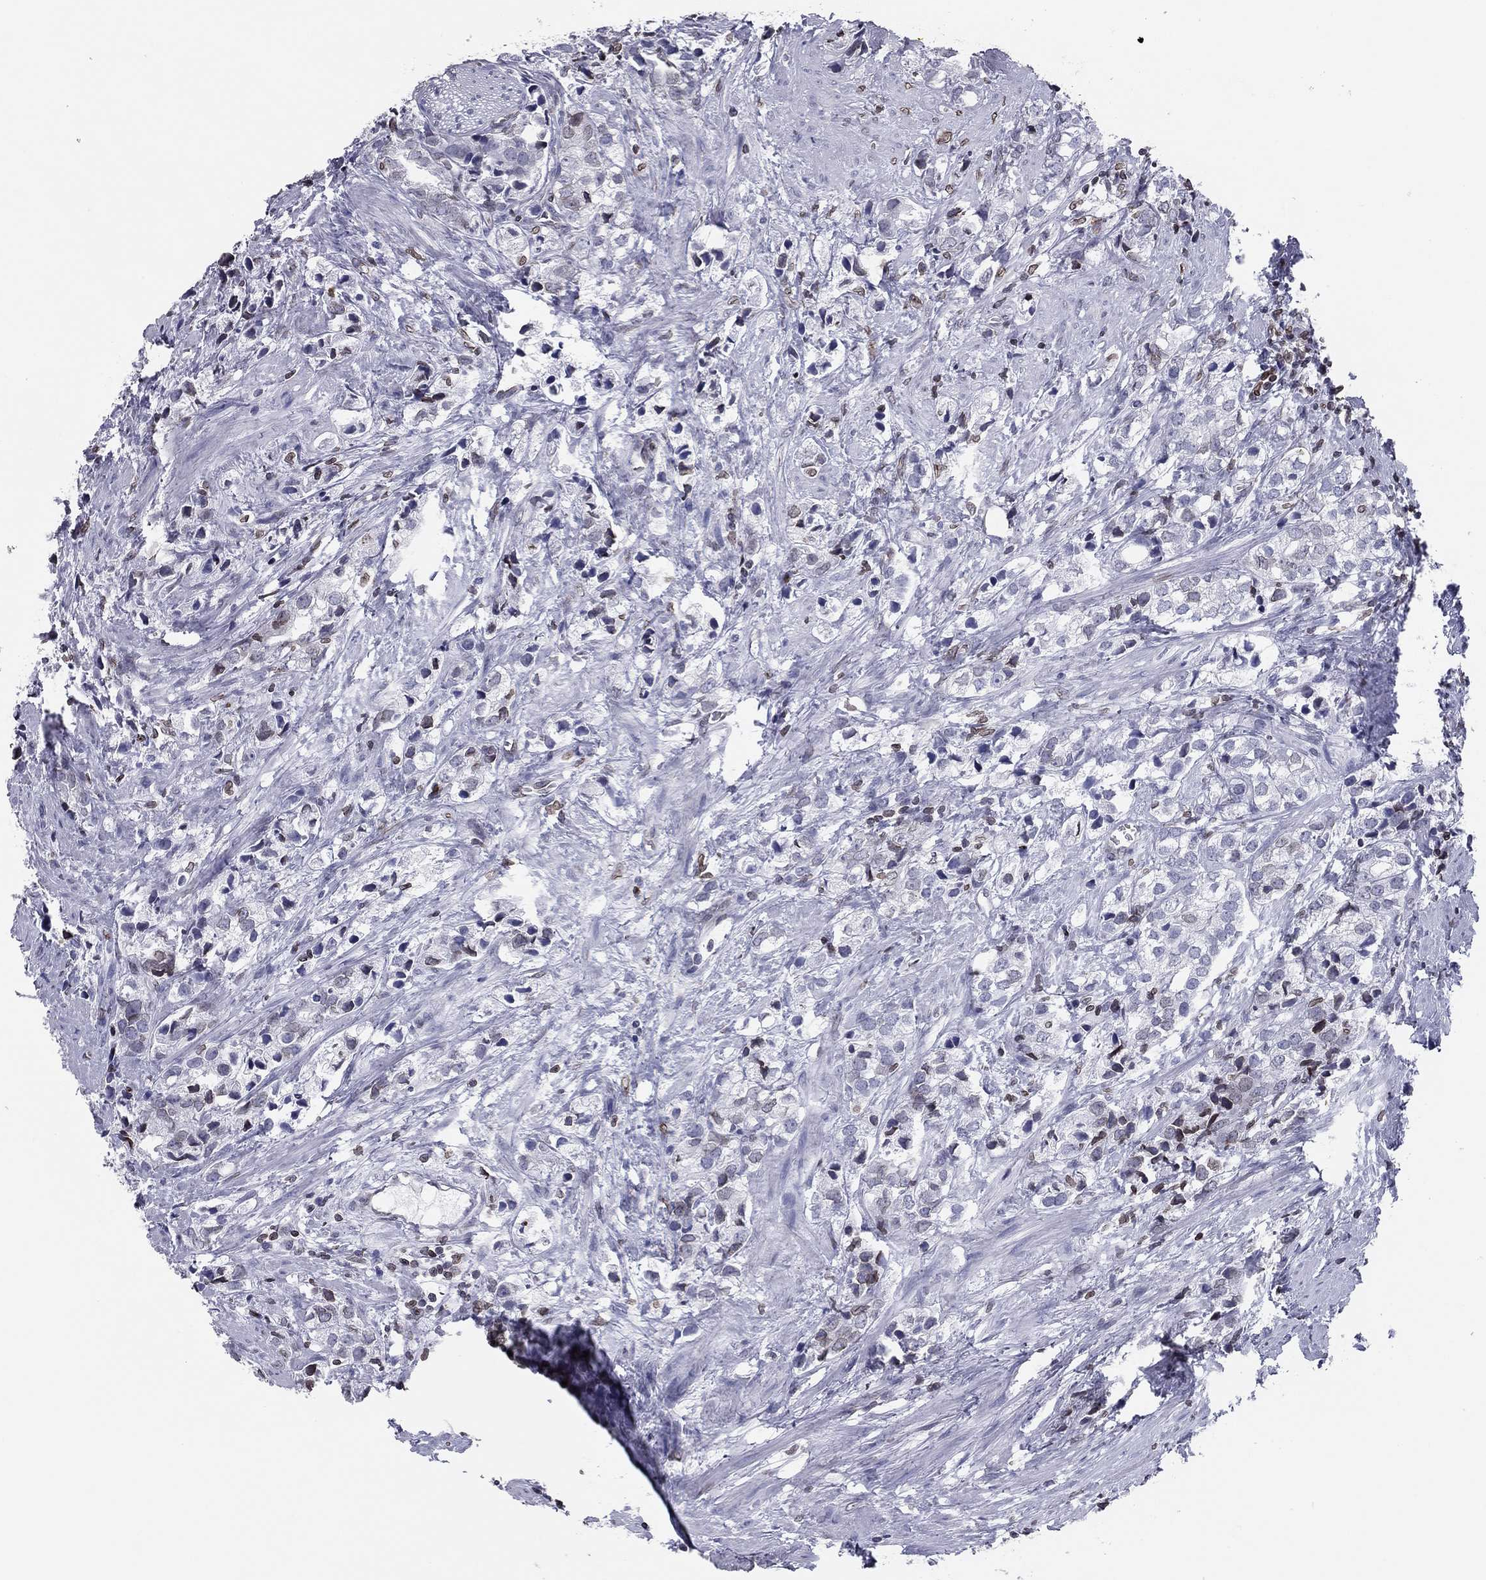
{"staining": {"intensity": "negative", "quantity": "none", "location": "none"}, "tissue": "prostate cancer", "cell_type": "Tumor cells", "image_type": "cancer", "snomed": [{"axis": "morphology", "description": "Adenocarcinoma, NOS"}, {"axis": "topography", "description": "Prostate and seminal vesicle, NOS"}], "caption": "Immunohistochemical staining of human adenocarcinoma (prostate) shows no significant expression in tumor cells.", "gene": "ESPL1", "patient": {"sex": "male", "age": 63}}